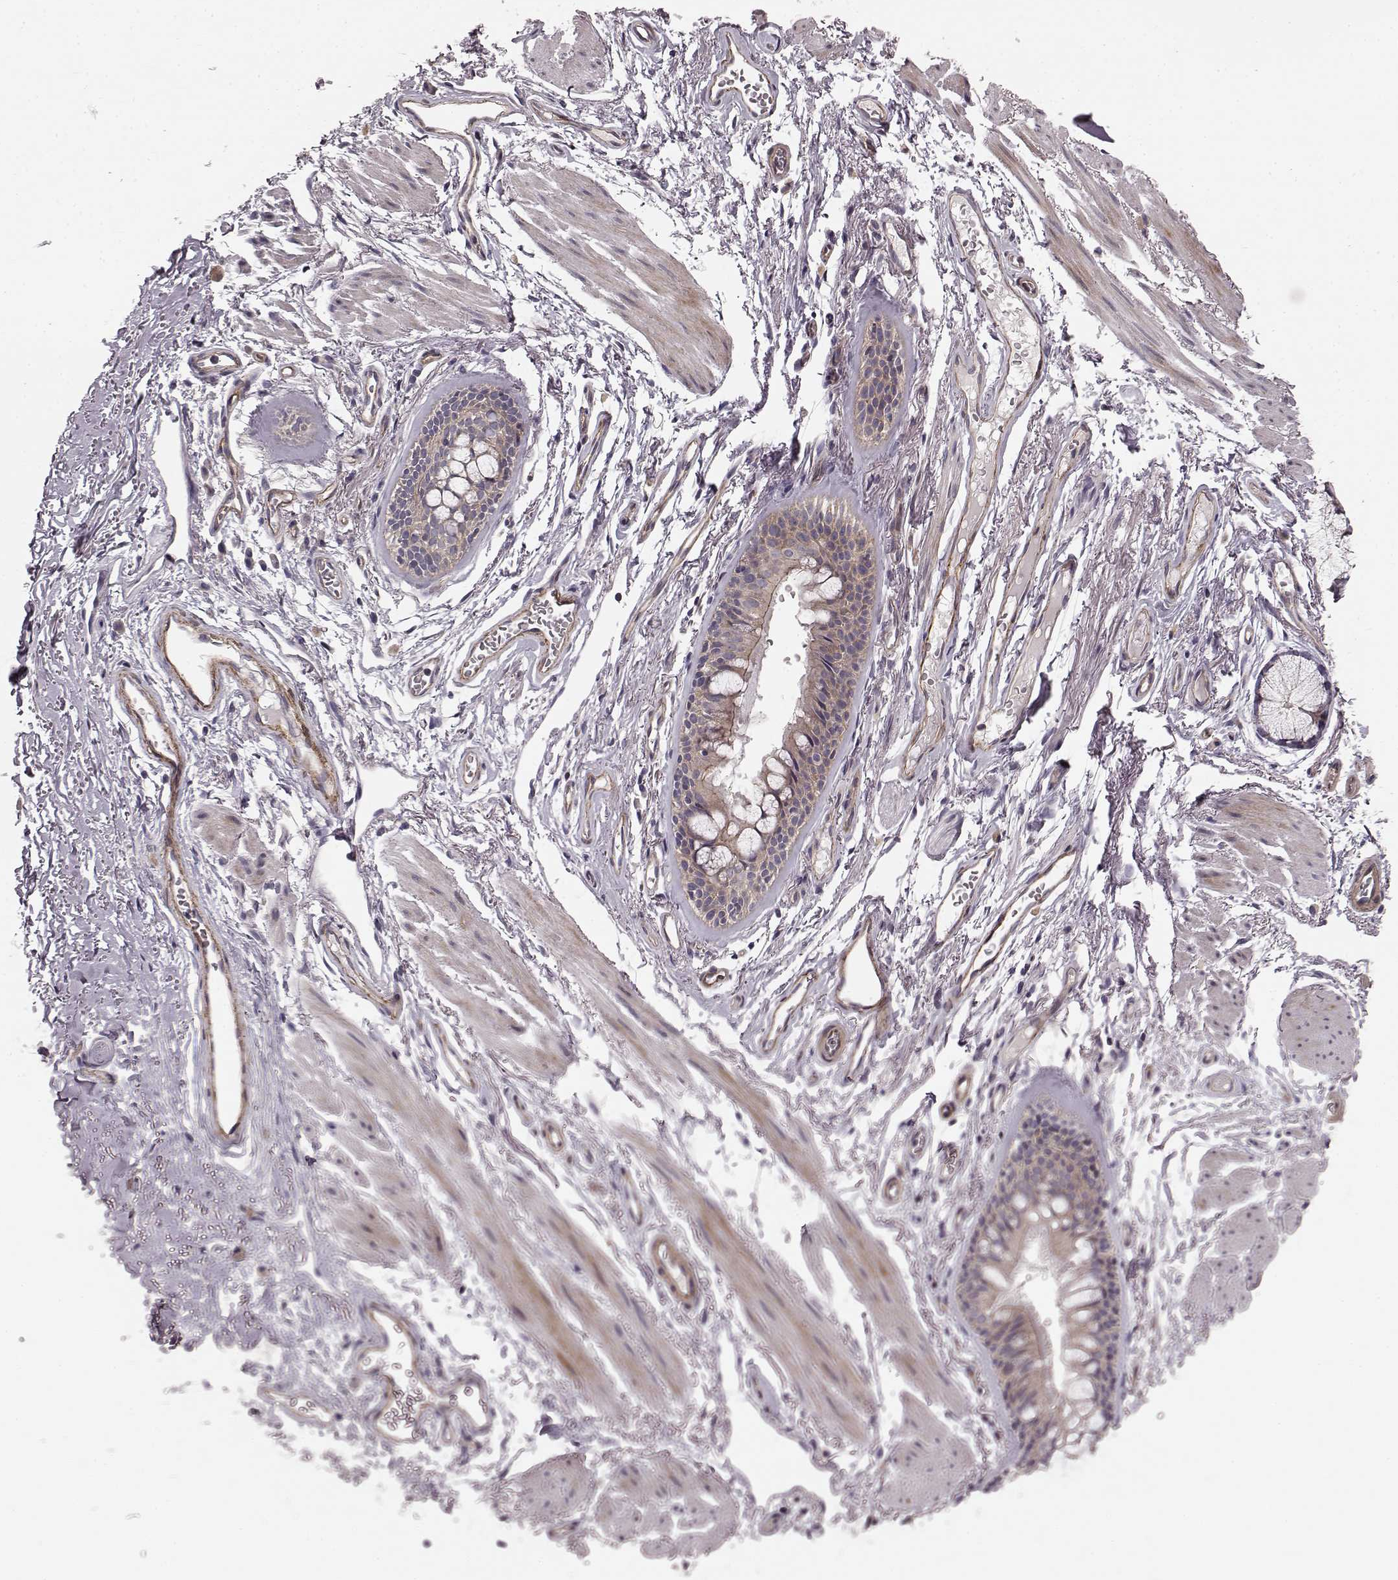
{"staining": {"intensity": "negative", "quantity": "none", "location": "none"}, "tissue": "adipose tissue", "cell_type": "Adipocytes", "image_type": "normal", "snomed": [{"axis": "morphology", "description": "Normal tissue, NOS"}, {"axis": "topography", "description": "Cartilage tissue"}, {"axis": "topography", "description": "Bronchus"}], "caption": "High power microscopy histopathology image of an immunohistochemistry image of normal adipose tissue, revealing no significant expression in adipocytes.", "gene": "SLC22A18", "patient": {"sex": "female", "age": 79}}